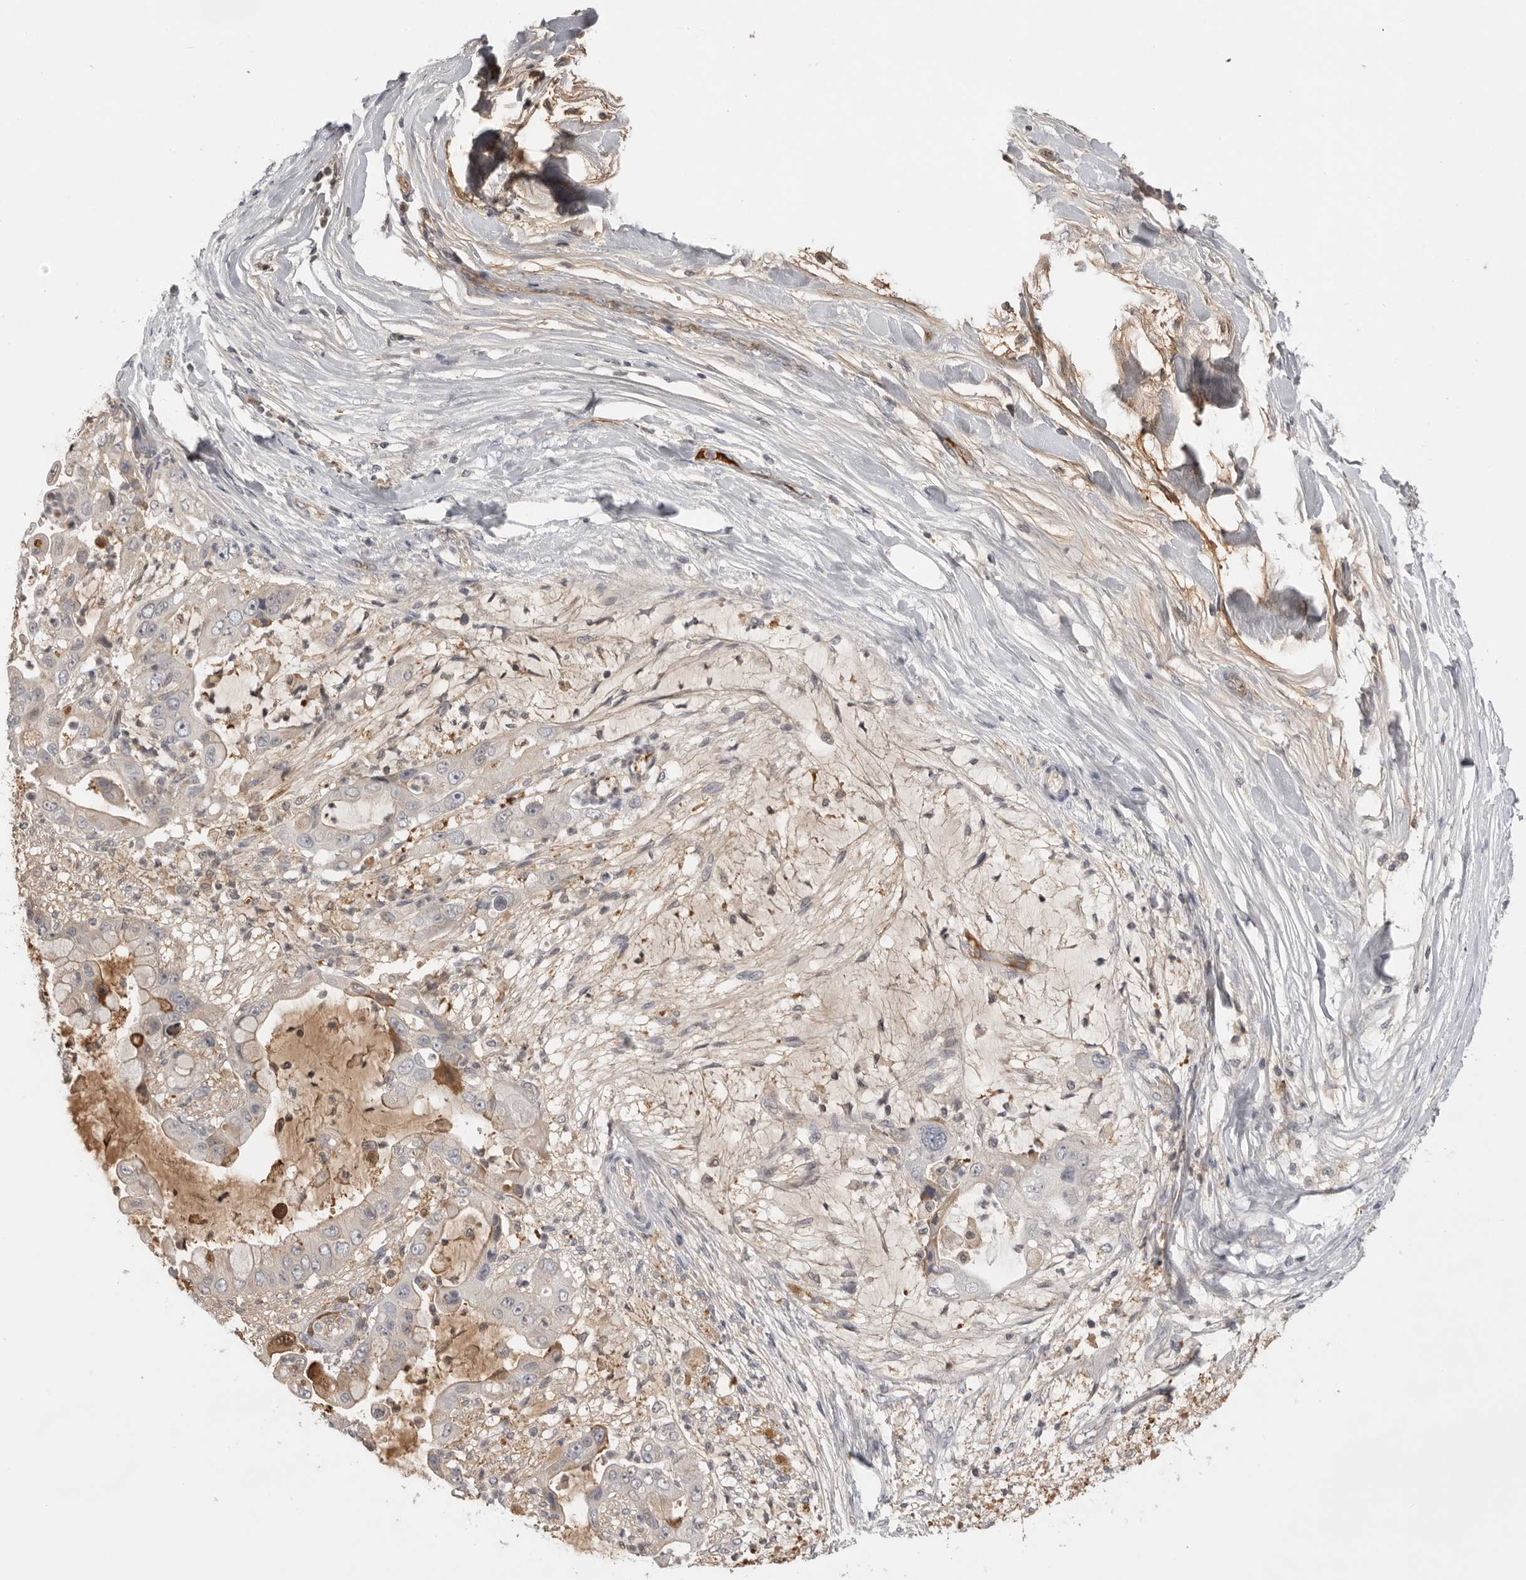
{"staining": {"intensity": "negative", "quantity": "none", "location": "none"}, "tissue": "liver cancer", "cell_type": "Tumor cells", "image_type": "cancer", "snomed": [{"axis": "morphology", "description": "Cholangiocarcinoma"}, {"axis": "topography", "description": "Liver"}], "caption": "Liver cancer stained for a protein using IHC demonstrates no expression tumor cells.", "gene": "PLEKHF2", "patient": {"sex": "female", "age": 54}}